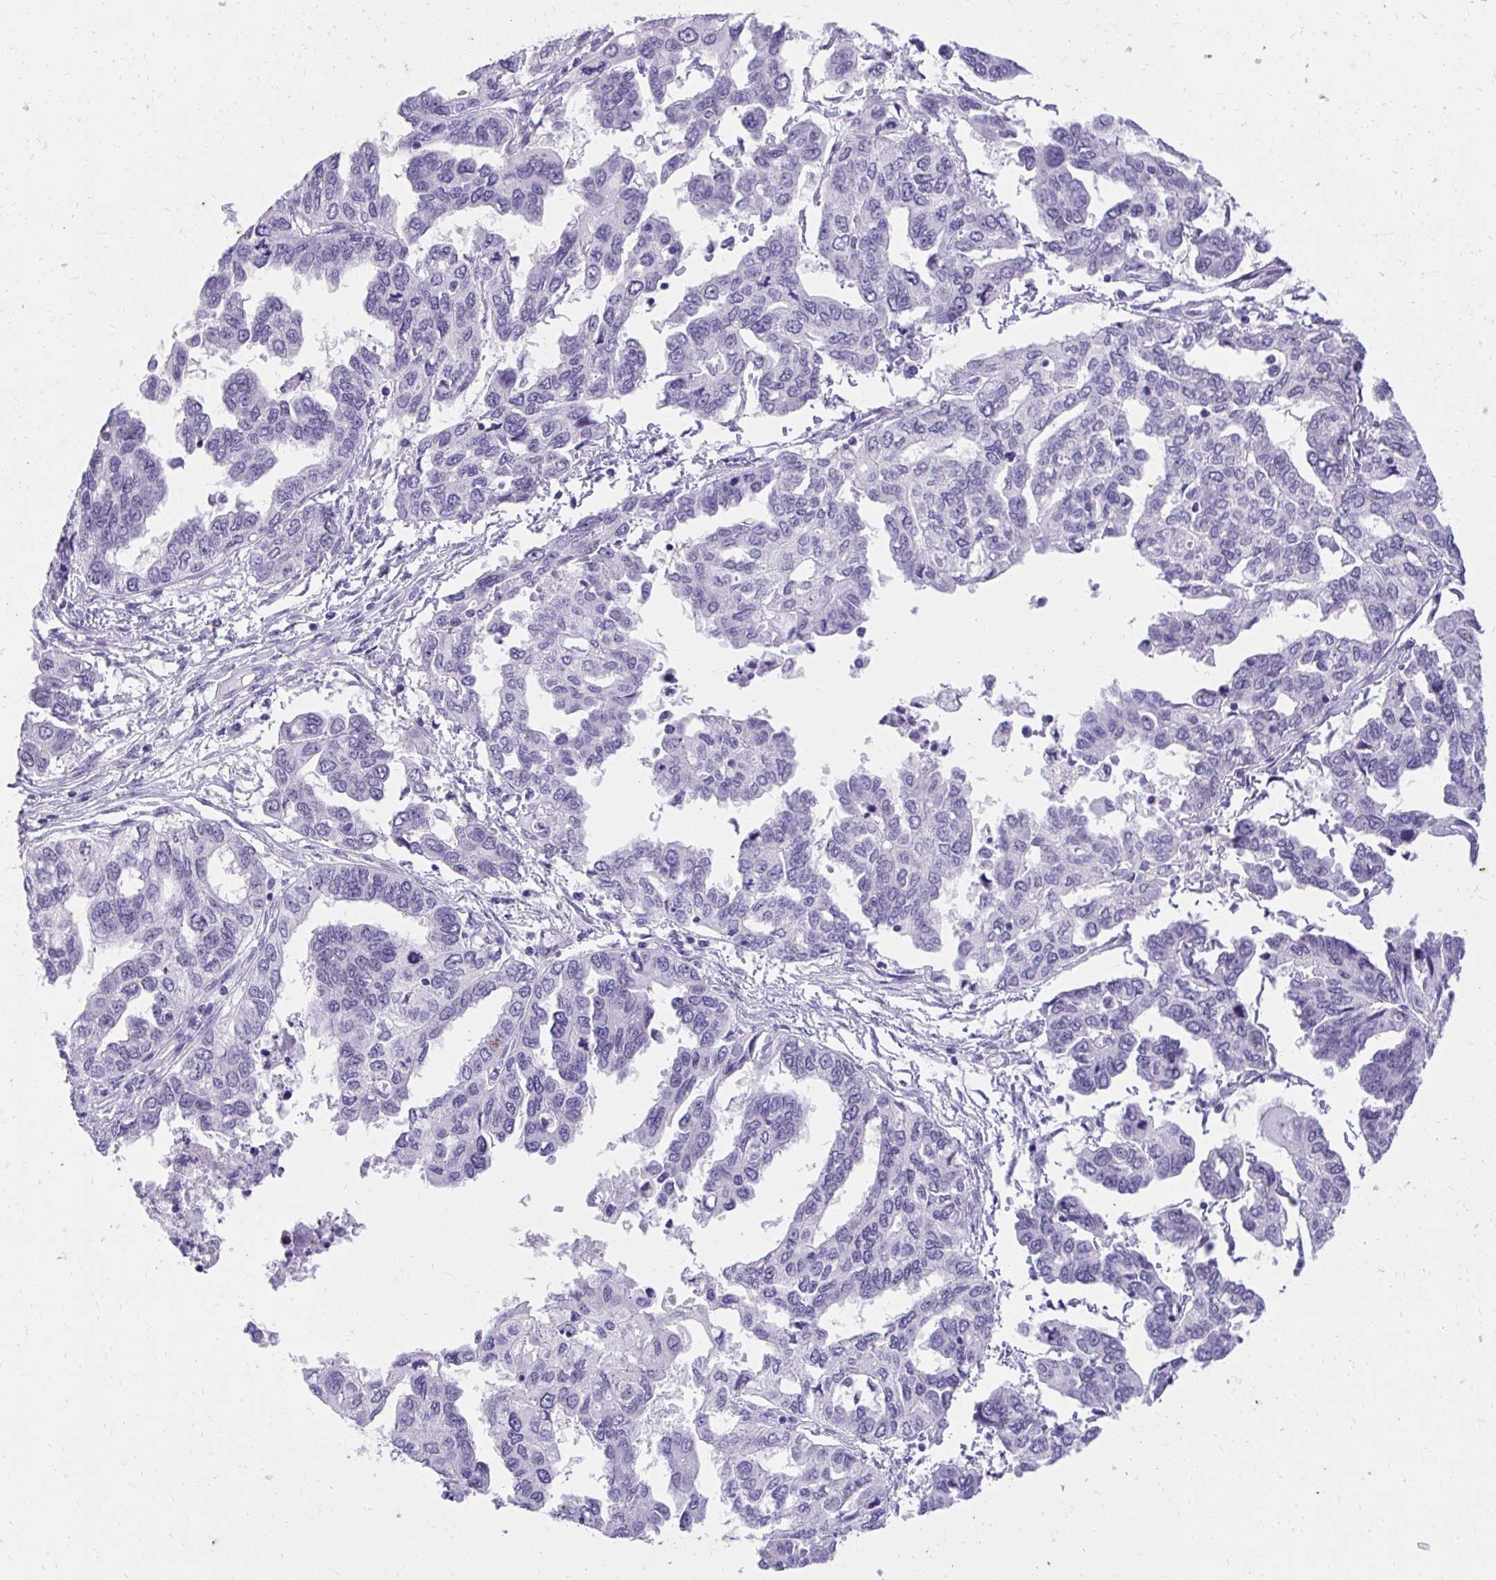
{"staining": {"intensity": "negative", "quantity": "none", "location": "none"}, "tissue": "ovarian cancer", "cell_type": "Tumor cells", "image_type": "cancer", "snomed": [{"axis": "morphology", "description": "Cystadenocarcinoma, serous, NOS"}, {"axis": "topography", "description": "Ovary"}], "caption": "Photomicrograph shows no protein positivity in tumor cells of ovarian cancer (serous cystadenocarcinoma) tissue.", "gene": "KLK1", "patient": {"sex": "female", "age": 53}}